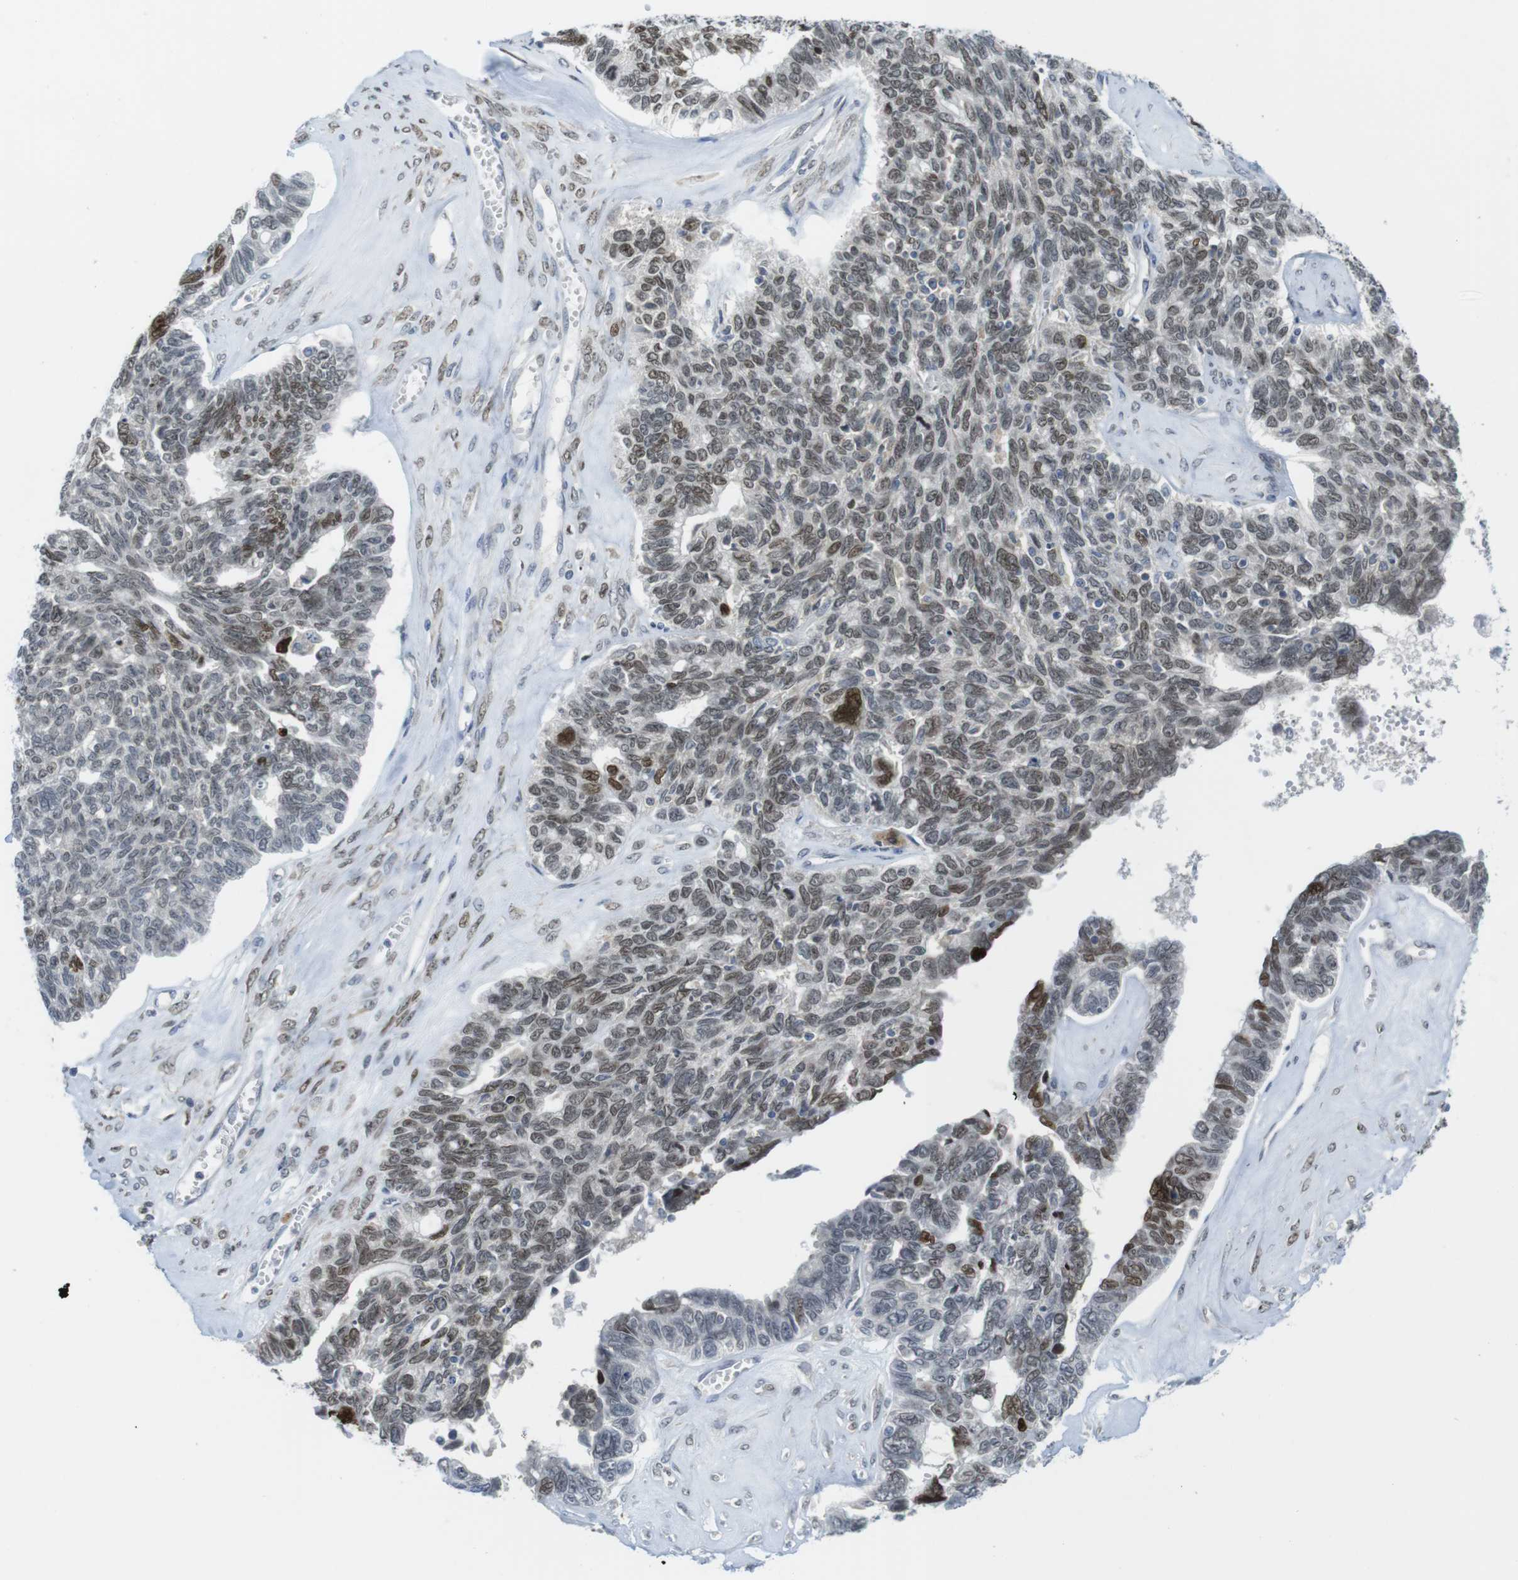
{"staining": {"intensity": "moderate", "quantity": "25%-75%", "location": "nuclear"}, "tissue": "ovarian cancer", "cell_type": "Tumor cells", "image_type": "cancer", "snomed": [{"axis": "morphology", "description": "Cystadenocarcinoma, serous, NOS"}, {"axis": "topography", "description": "Ovary"}], "caption": "A high-resolution photomicrograph shows IHC staining of serous cystadenocarcinoma (ovarian), which reveals moderate nuclear staining in about 25%-75% of tumor cells. The protein of interest is stained brown, and the nuclei are stained in blue (DAB (3,3'-diaminobenzidine) IHC with brightfield microscopy, high magnification).", "gene": "RCC1", "patient": {"sex": "female", "age": 79}}